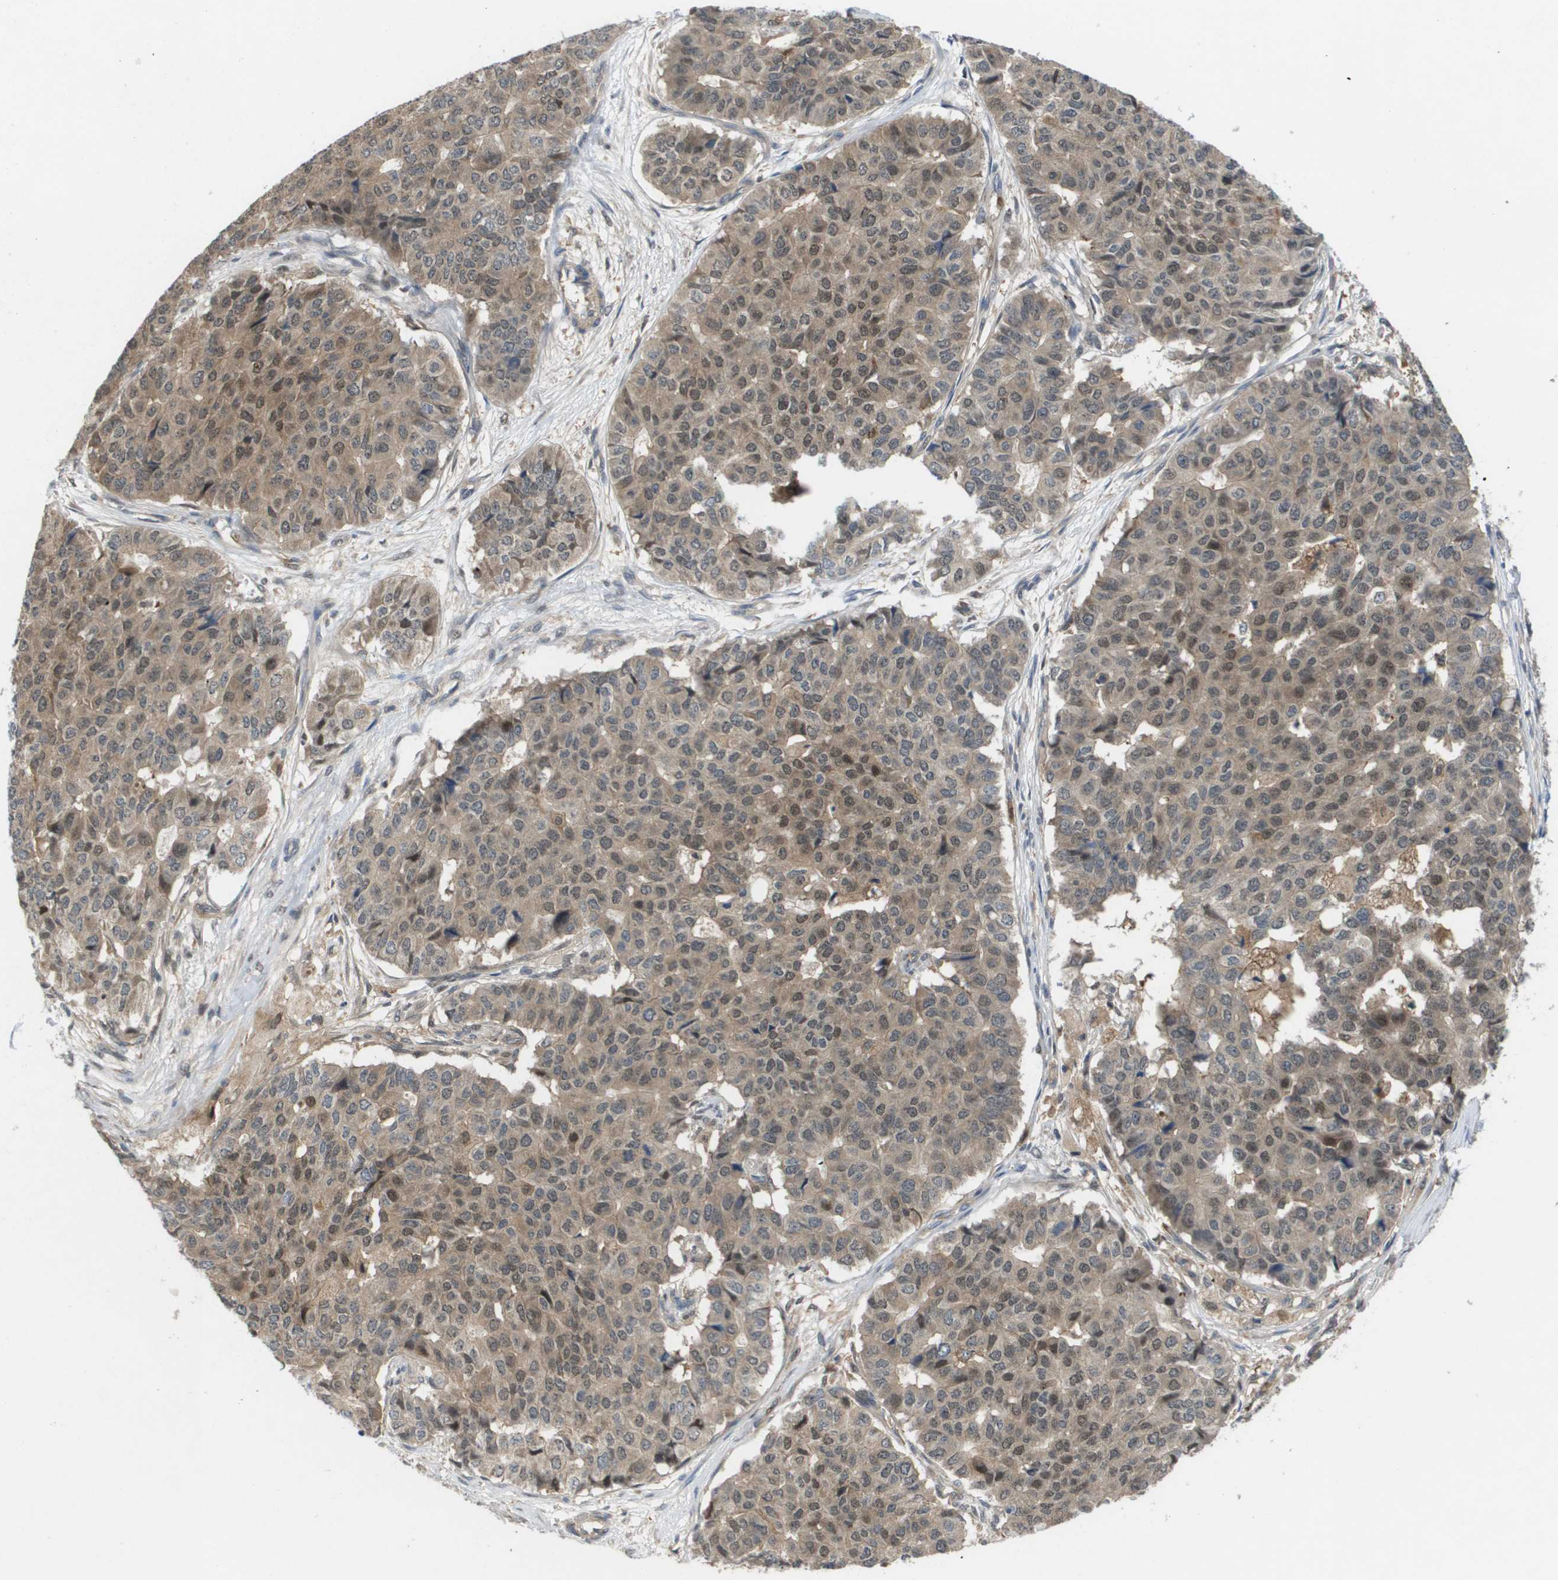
{"staining": {"intensity": "weak", "quantity": ">75%", "location": "cytoplasmic/membranous,nuclear"}, "tissue": "pancreatic cancer", "cell_type": "Tumor cells", "image_type": "cancer", "snomed": [{"axis": "morphology", "description": "Adenocarcinoma, NOS"}, {"axis": "topography", "description": "Pancreas"}], "caption": "Adenocarcinoma (pancreatic) stained with a protein marker demonstrates weak staining in tumor cells.", "gene": "PALD1", "patient": {"sex": "male", "age": 50}}